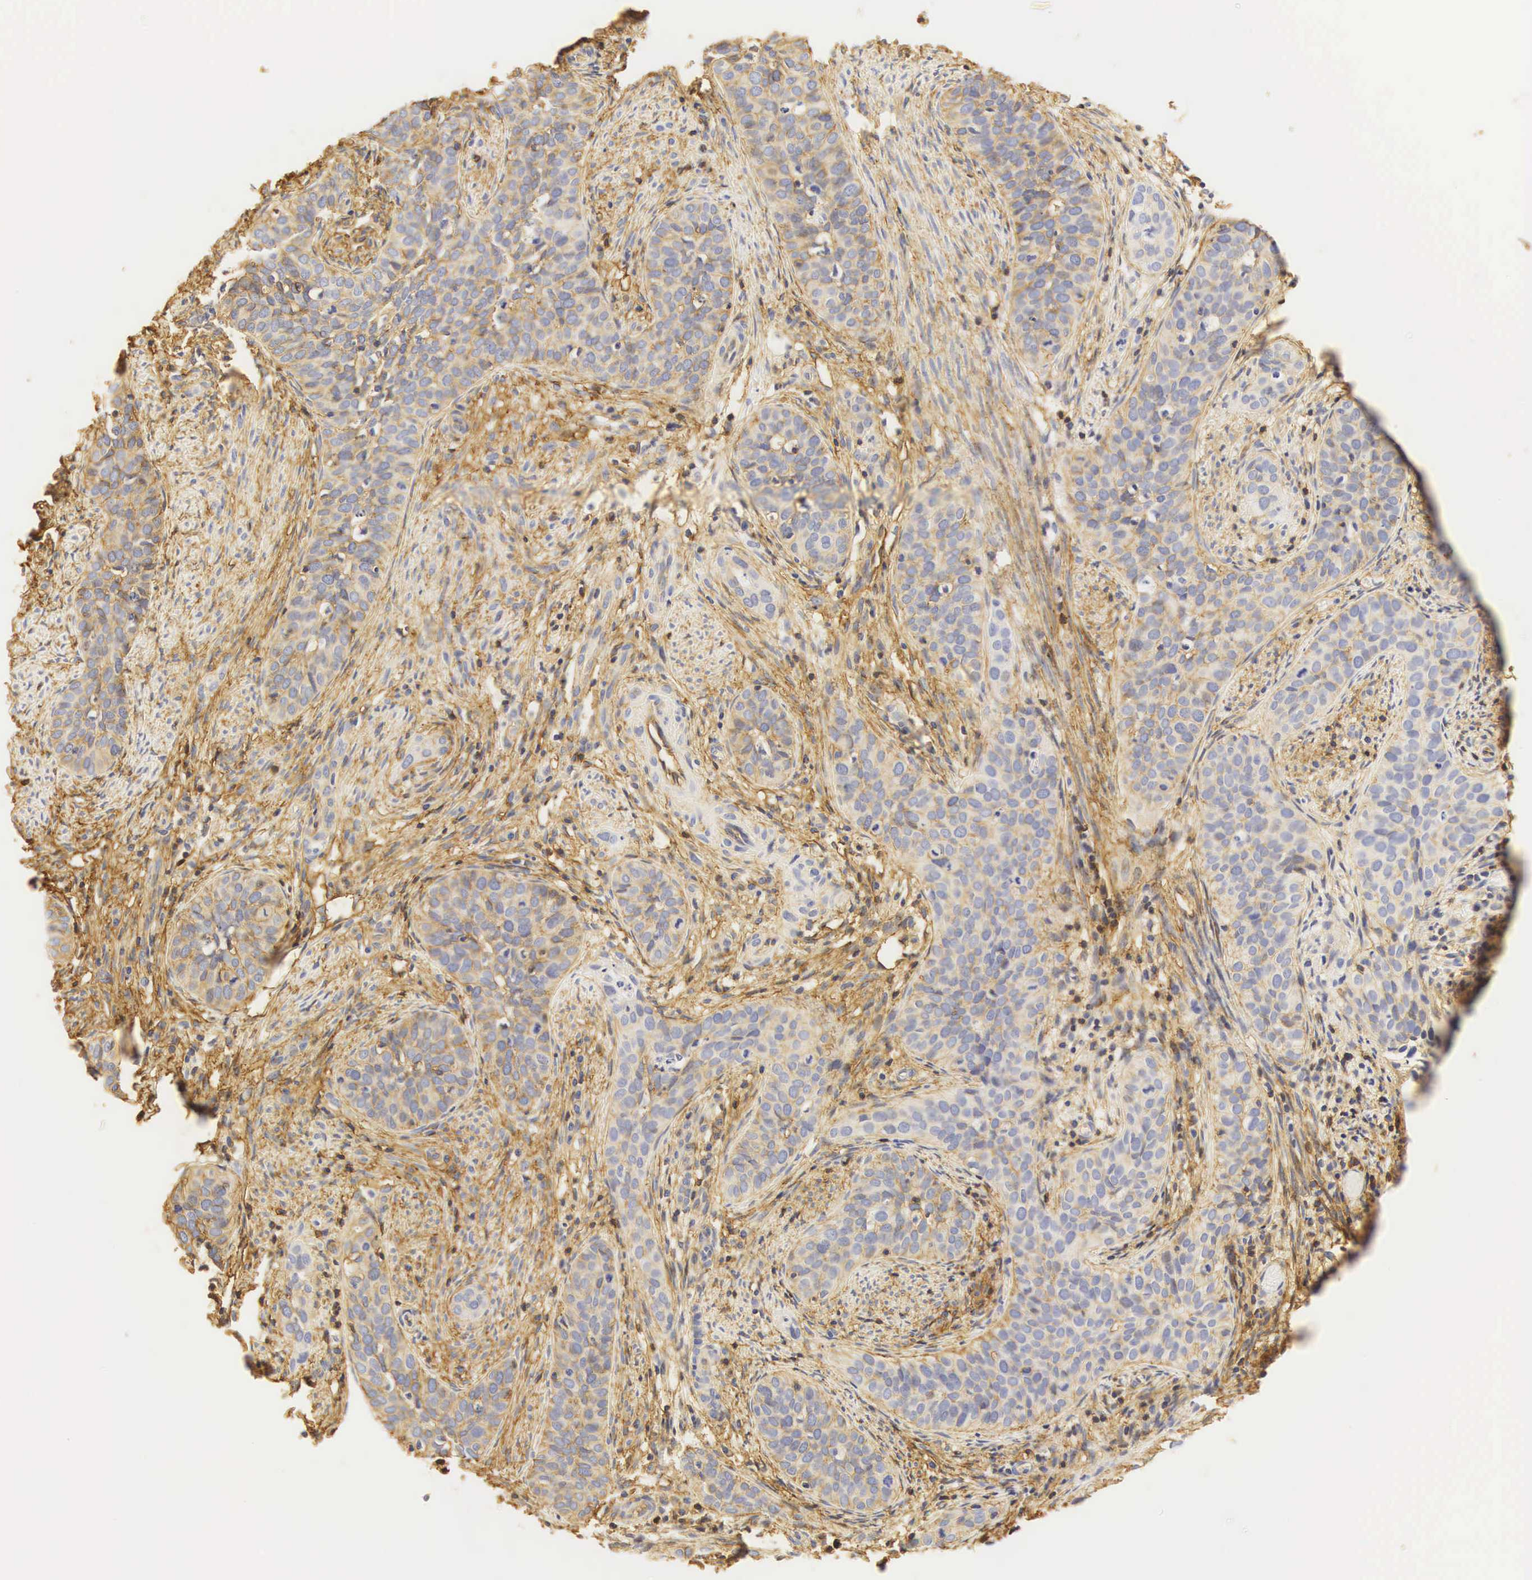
{"staining": {"intensity": "weak", "quantity": "25%-75%", "location": "cytoplasmic/membranous"}, "tissue": "cervical cancer", "cell_type": "Tumor cells", "image_type": "cancer", "snomed": [{"axis": "morphology", "description": "Squamous cell carcinoma, NOS"}, {"axis": "topography", "description": "Cervix"}], "caption": "Approximately 25%-75% of tumor cells in cervical squamous cell carcinoma display weak cytoplasmic/membranous protein expression as visualized by brown immunohistochemical staining.", "gene": "CD99", "patient": {"sex": "female", "age": 31}}